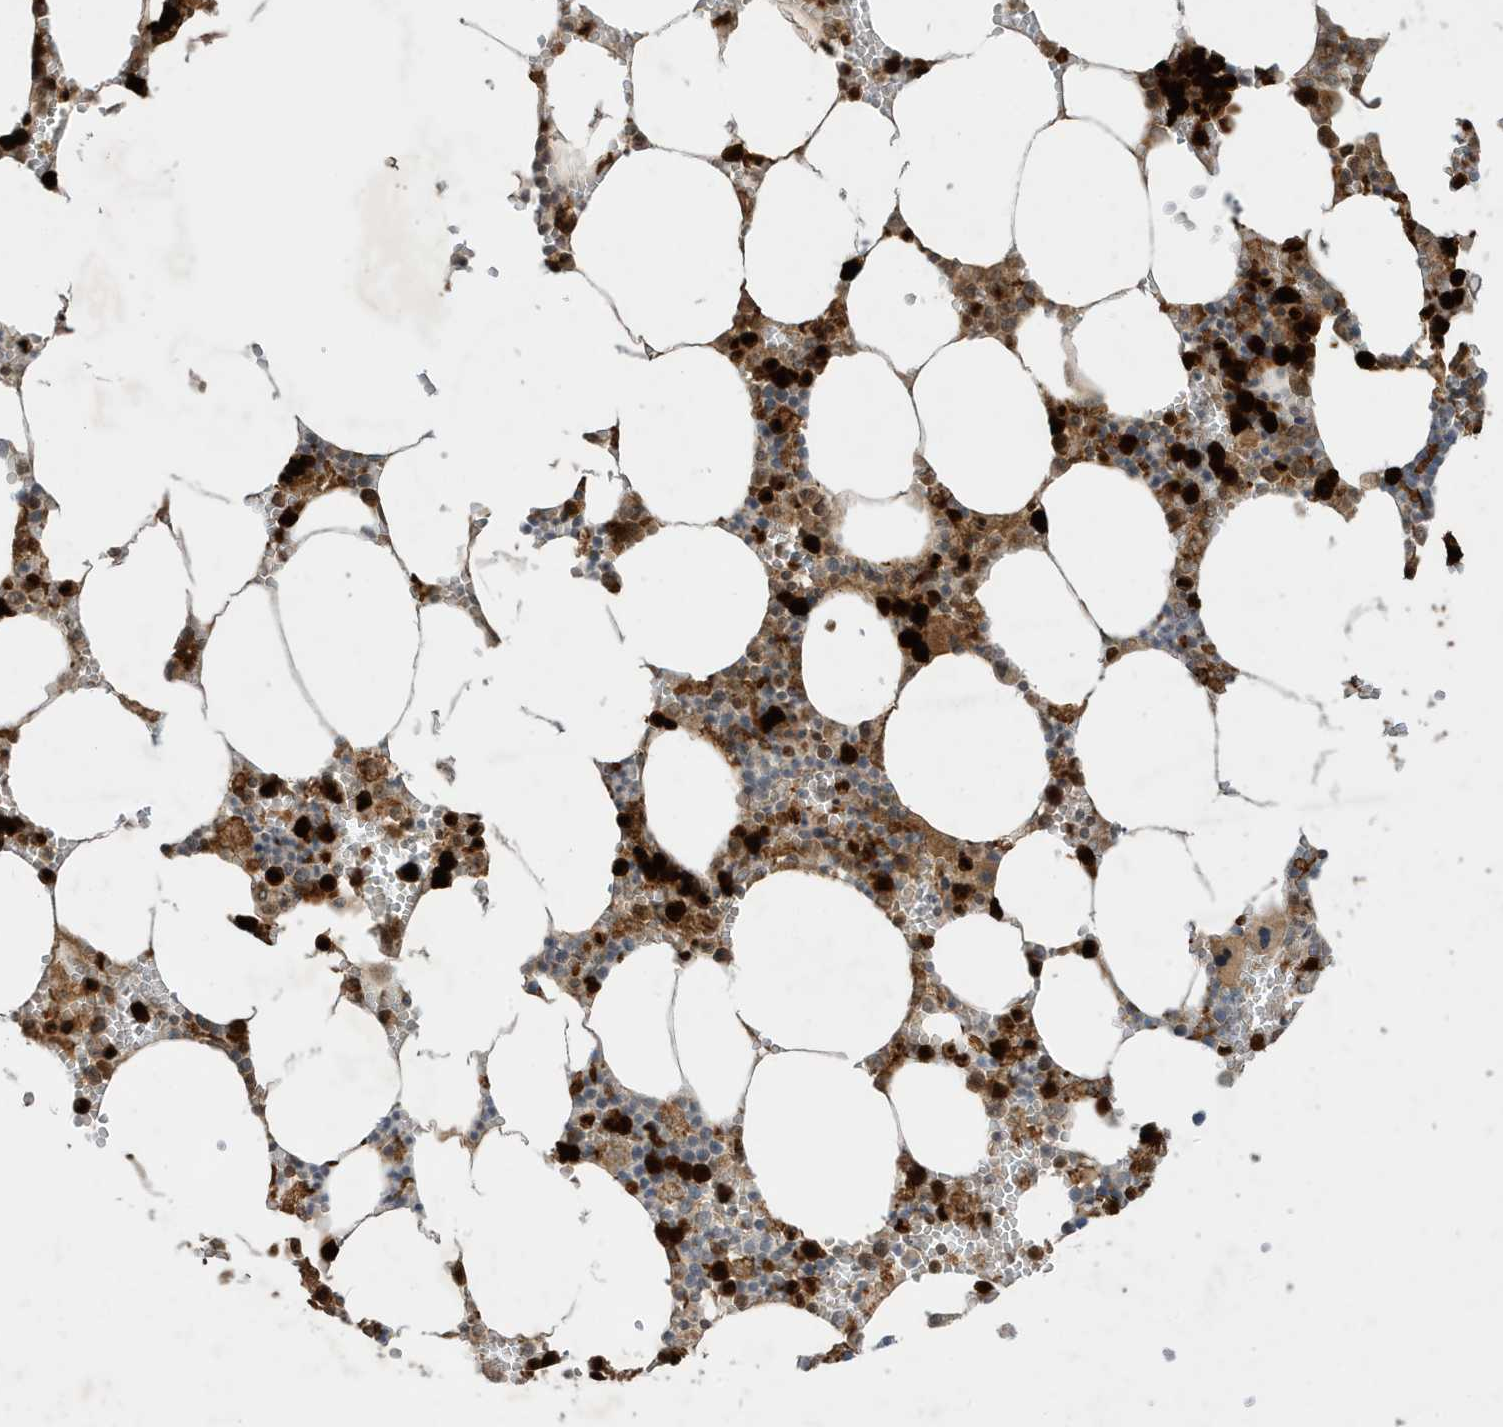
{"staining": {"intensity": "strong", "quantity": "25%-75%", "location": "cytoplasmic/membranous"}, "tissue": "bone marrow", "cell_type": "Hematopoietic cells", "image_type": "normal", "snomed": [{"axis": "morphology", "description": "Normal tissue, NOS"}, {"axis": "topography", "description": "Bone marrow"}], "caption": "Immunohistochemistry histopathology image of benign bone marrow: human bone marrow stained using IHC reveals high levels of strong protein expression localized specifically in the cytoplasmic/membranous of hematopoietic cells, appearing as a cytoplasmic/membranous brown color.", "gene": "IFT57", "patient": {"sex": "male", "age": 70}}